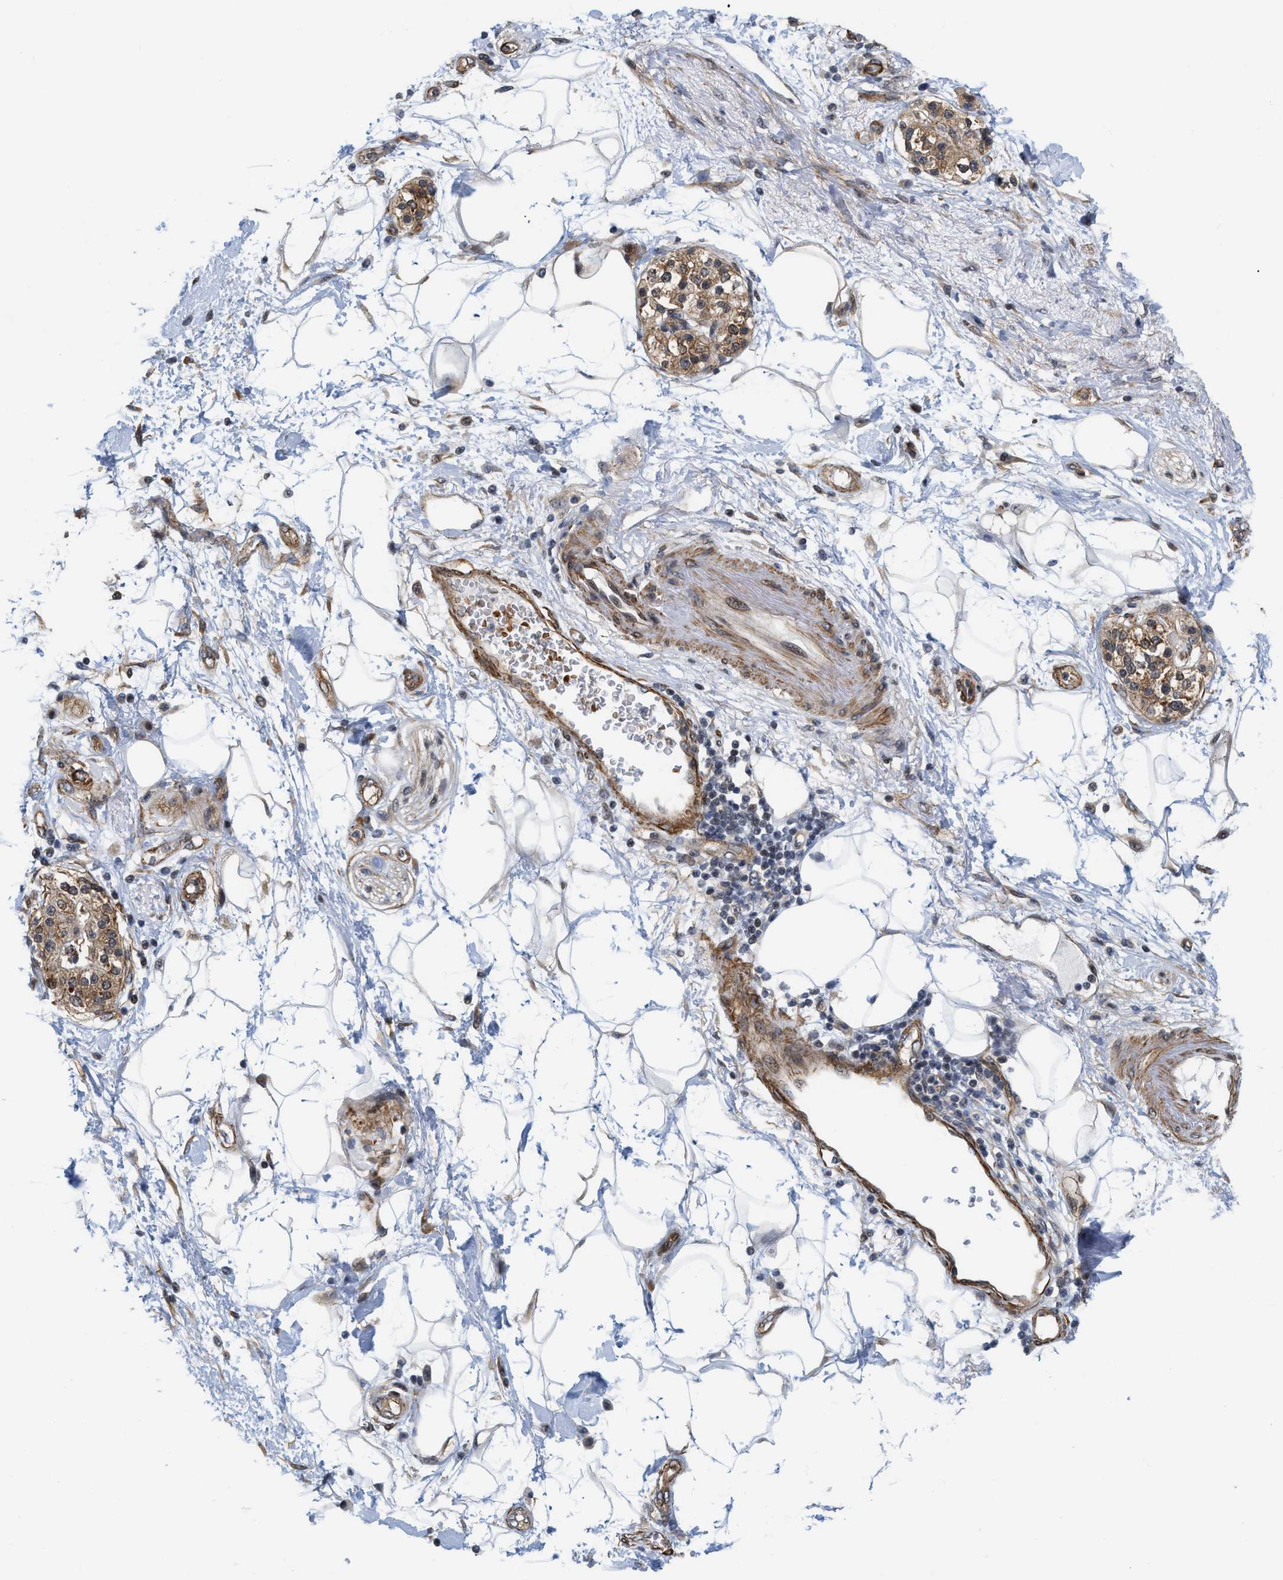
{"staining": {"intensity": "negative", "quantity": "none", "location": "none"}, "tissue": "adipose tissue", "cell_type": "Adipocytes", "image_type": "normal", "snomed": [{"axis": "morphology", "description": "Normal tissue, NOS"}, {"axis": "morphology", "description": "Adenocarcinoma, NOS"}, {"axis": "topography", "description": "Duodenum"}, {"axis": "topography", "description": "Peripheral nerve tissue"}], "caption": "Human adipose tissue stained for a protein using immunohistochemistry reveals no positivity in adipocytes.", "gene": "GPRASP2", "patient": {"sex": "female", "age": 60}}